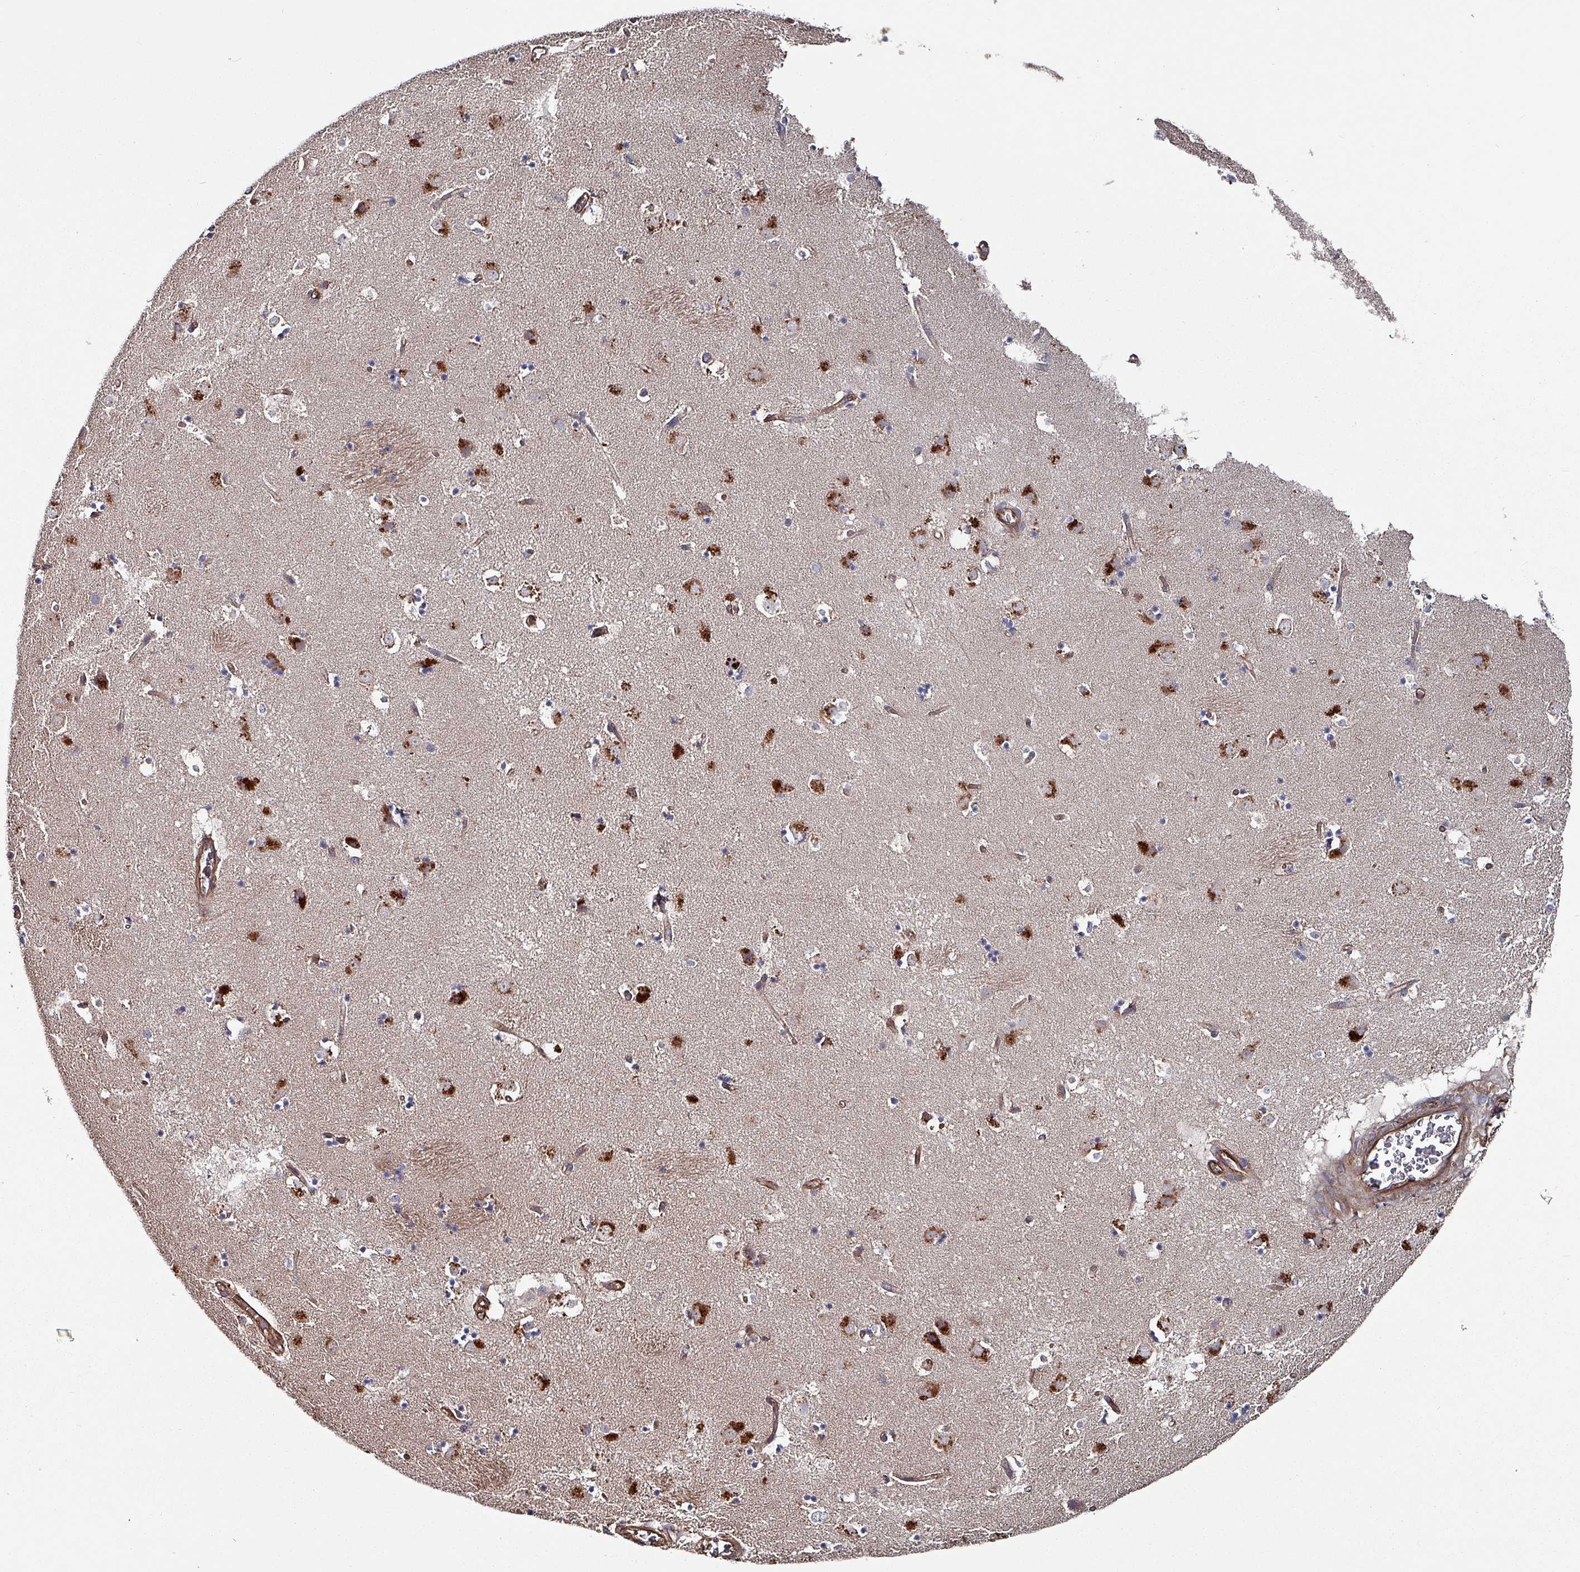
{"staining": {"intensity": "strong", "quantity": "<25%", "location": "cytoplasmic/membranous"}, "tissue": "caudate", "cell_type": "Glial cells", "image_type": "normal", "snomed": [{"axis": "morphology", "description": "Normal tissue, NOS"}, {"axis": "topography", "description": "Lateral ventricle wall"}], "caption": "A brown stain highlights strong cytoplasmic/membranous positivity of a protein in glial cells of benign human caudate.", "gene": "ANO10", "patient": {"sex": "male", "age": 58}}